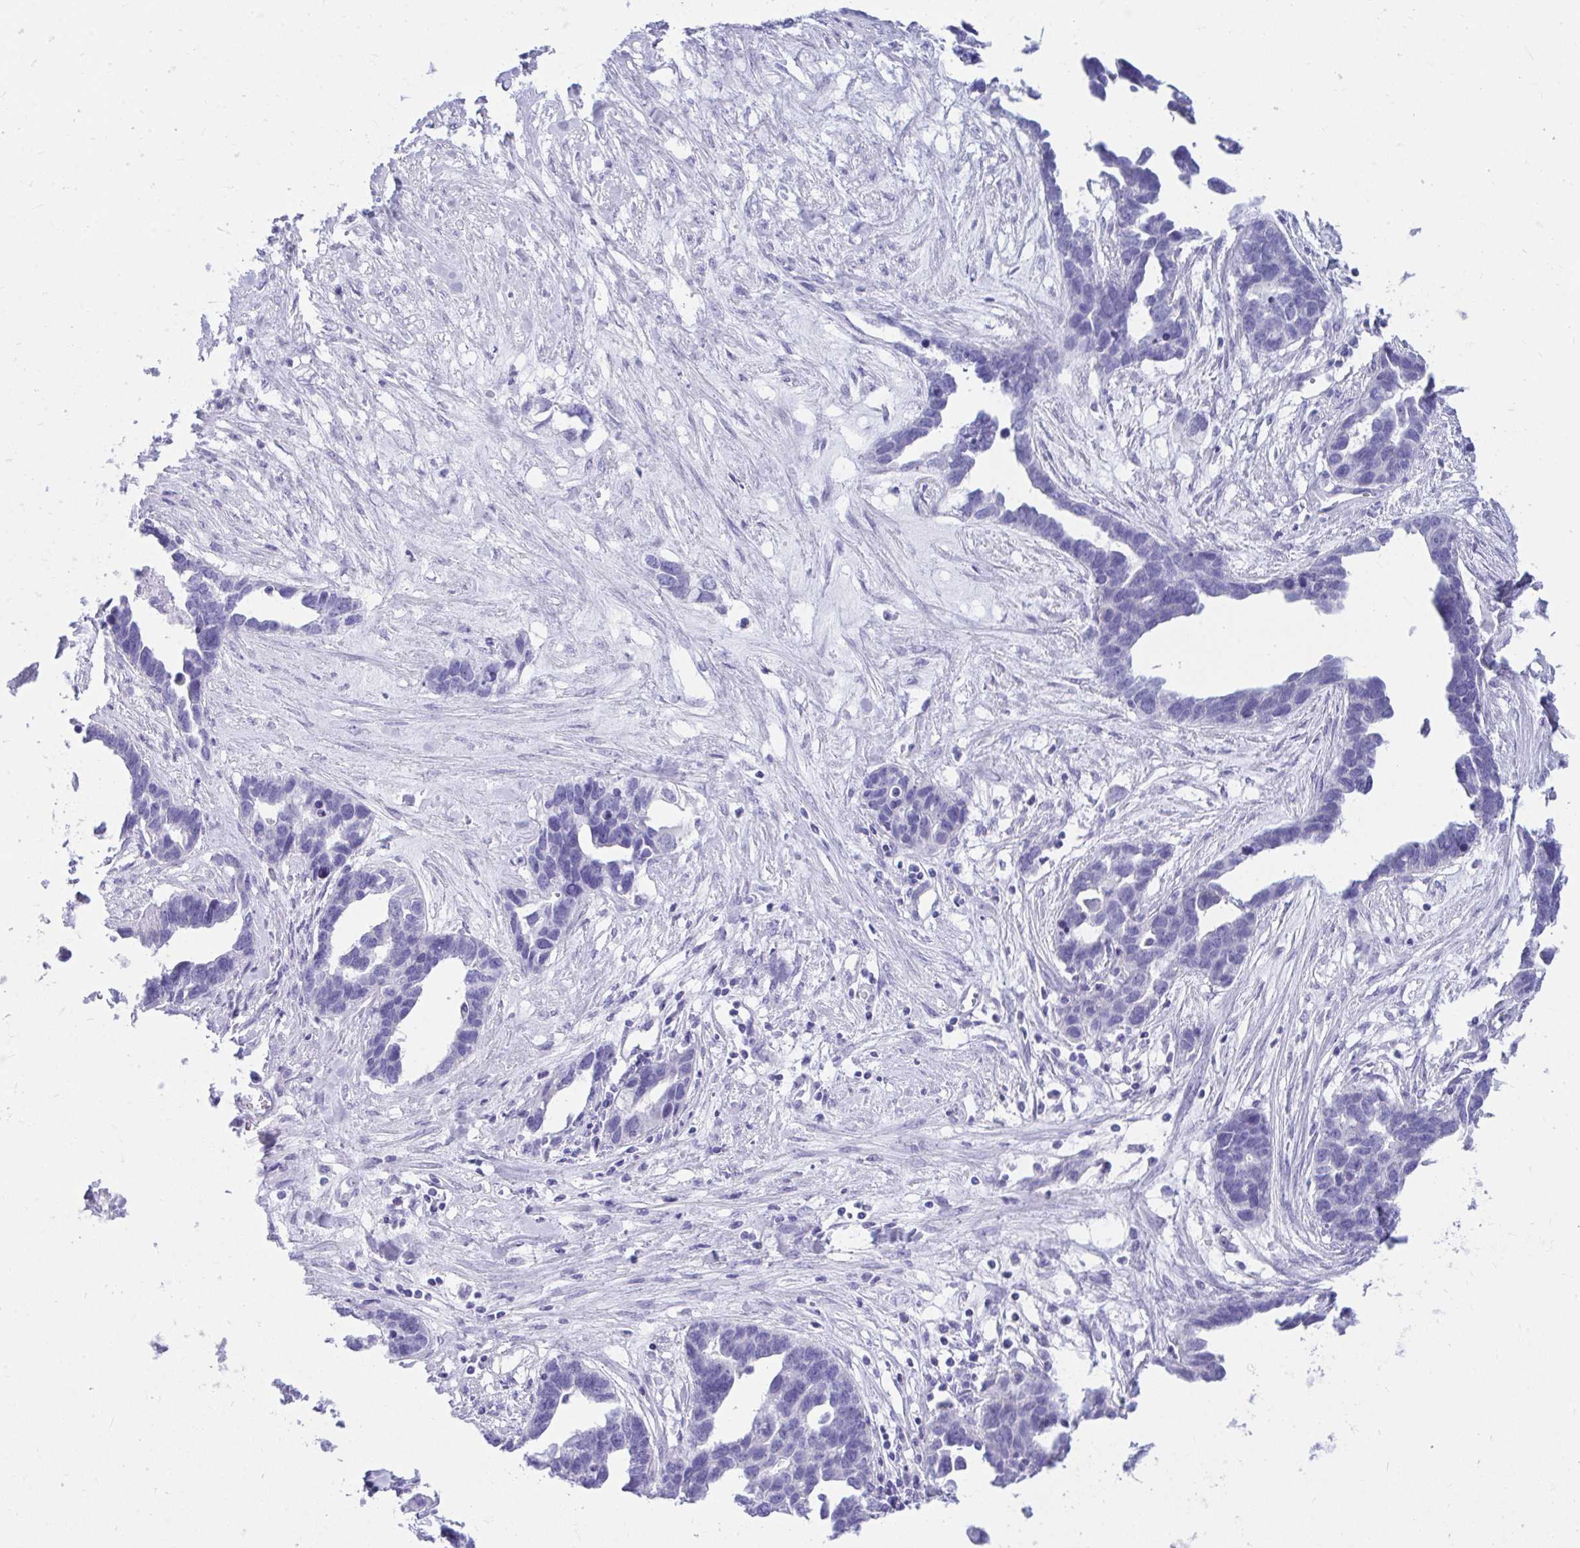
{"staining": {"intensity": "negative", "quantity": "none", "location": "none"}, "tissue": "ovarian cancer", "cell_type": "Tumor cells", "image_type": "cancer", "snomed": [{"axis": "morphology", "description": "Cystadenocarcinoma, serous, NOS"}, {"axis": "topography", "description": "Ovary"}], "caption": "Ovarian serous cystadenocarcinoma was stained to show a protein in brown. There is no significant staining in tumor cells.", "gene": "SHISA8", "patient": {"sex": "female", "age": 54}}